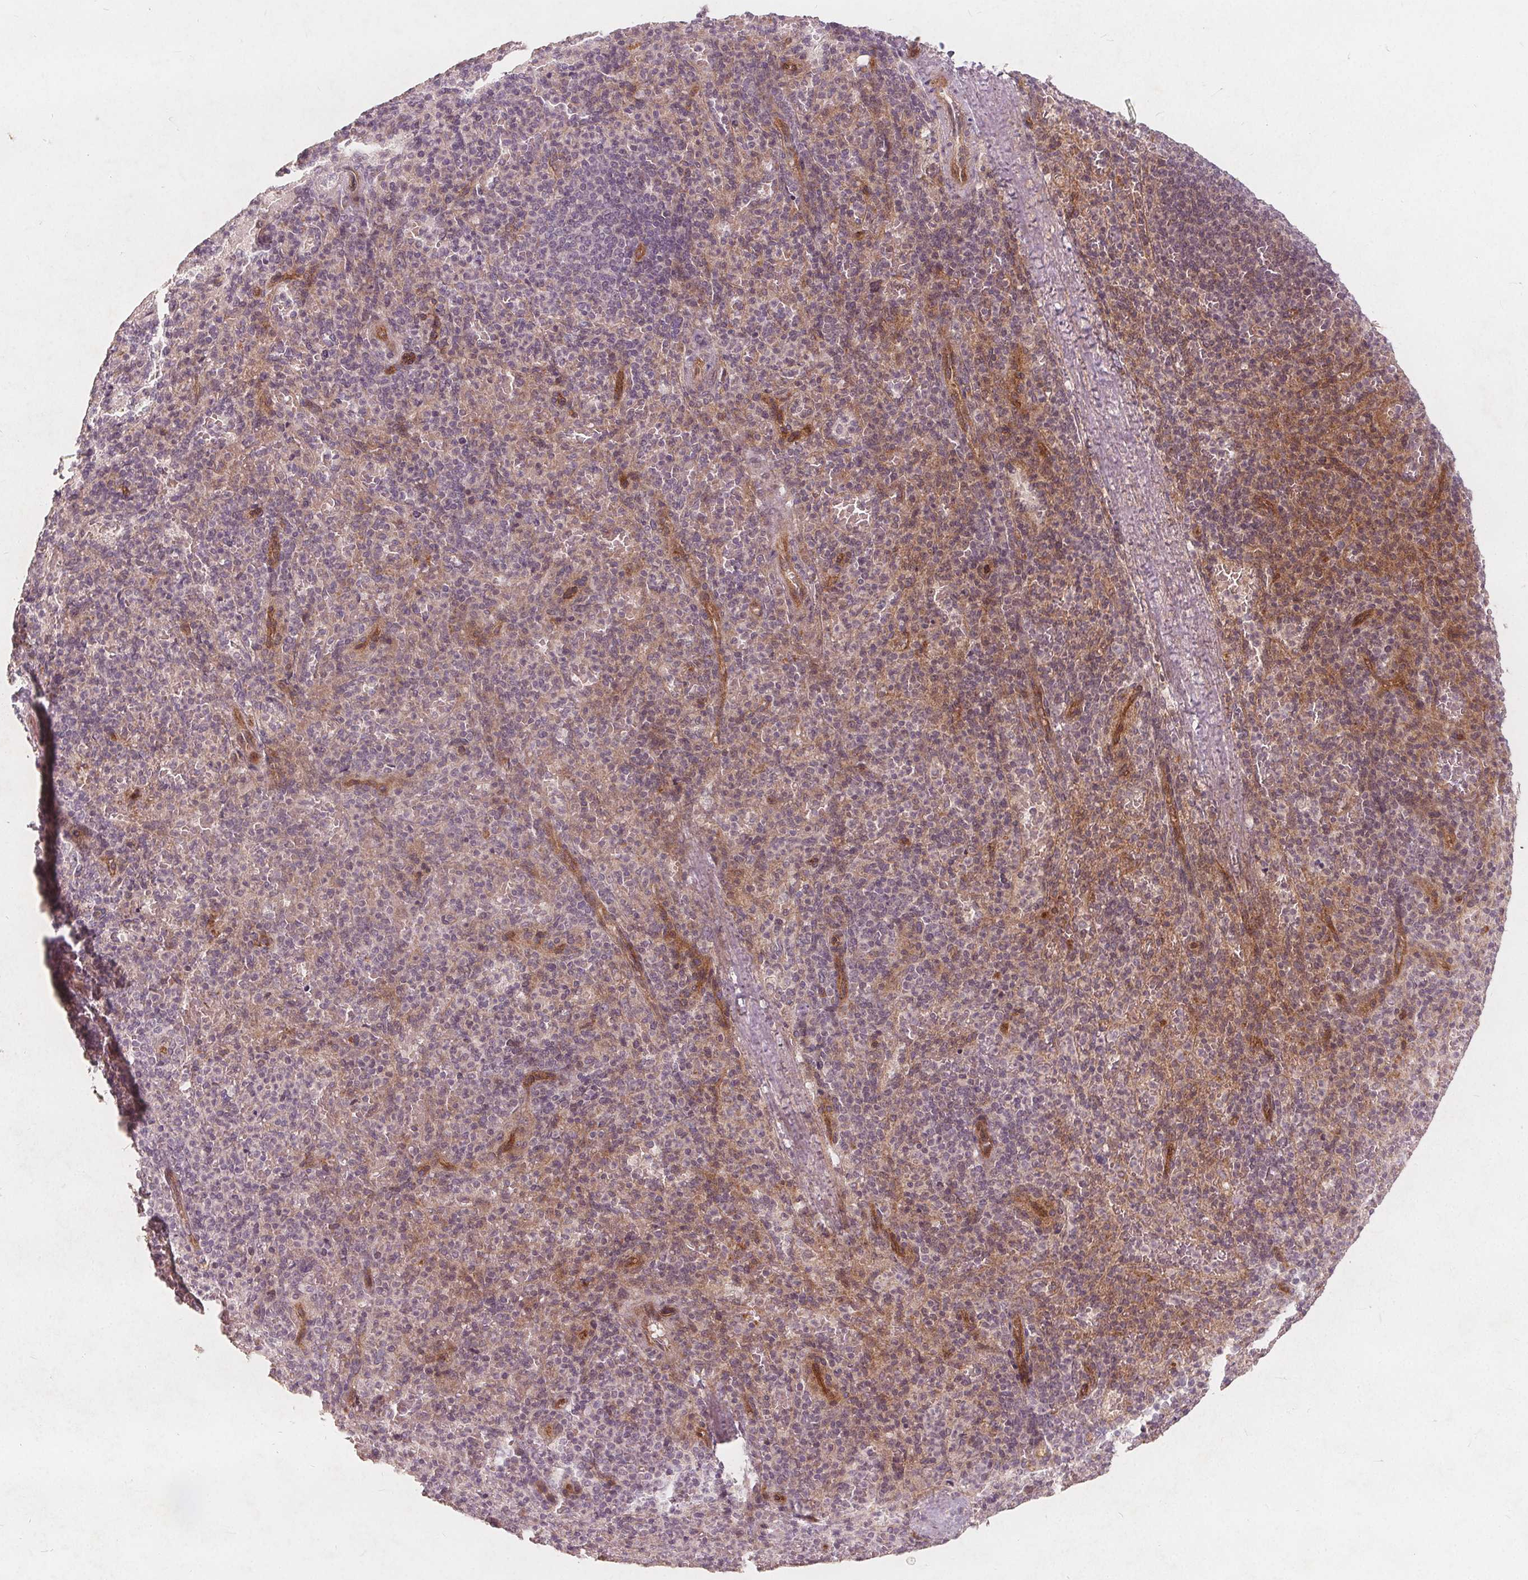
{"staining": {"intensity": "negative", "quantity": "none", "location": "none"}, "tissue": "spleen", "cell_type": "Cells in red pulp", "image_type": "normal", "snomed": [{"axis": "morphology", "description": "Normal tissue, NOS"}, {"axis": "topography", "description": "Spleen"}], "caption": "The photomicrograph shows no significant expression in cells in red pulp of spleen.", "gene": "PTPRT", "patient": {"sex": "female", "age": 74}}